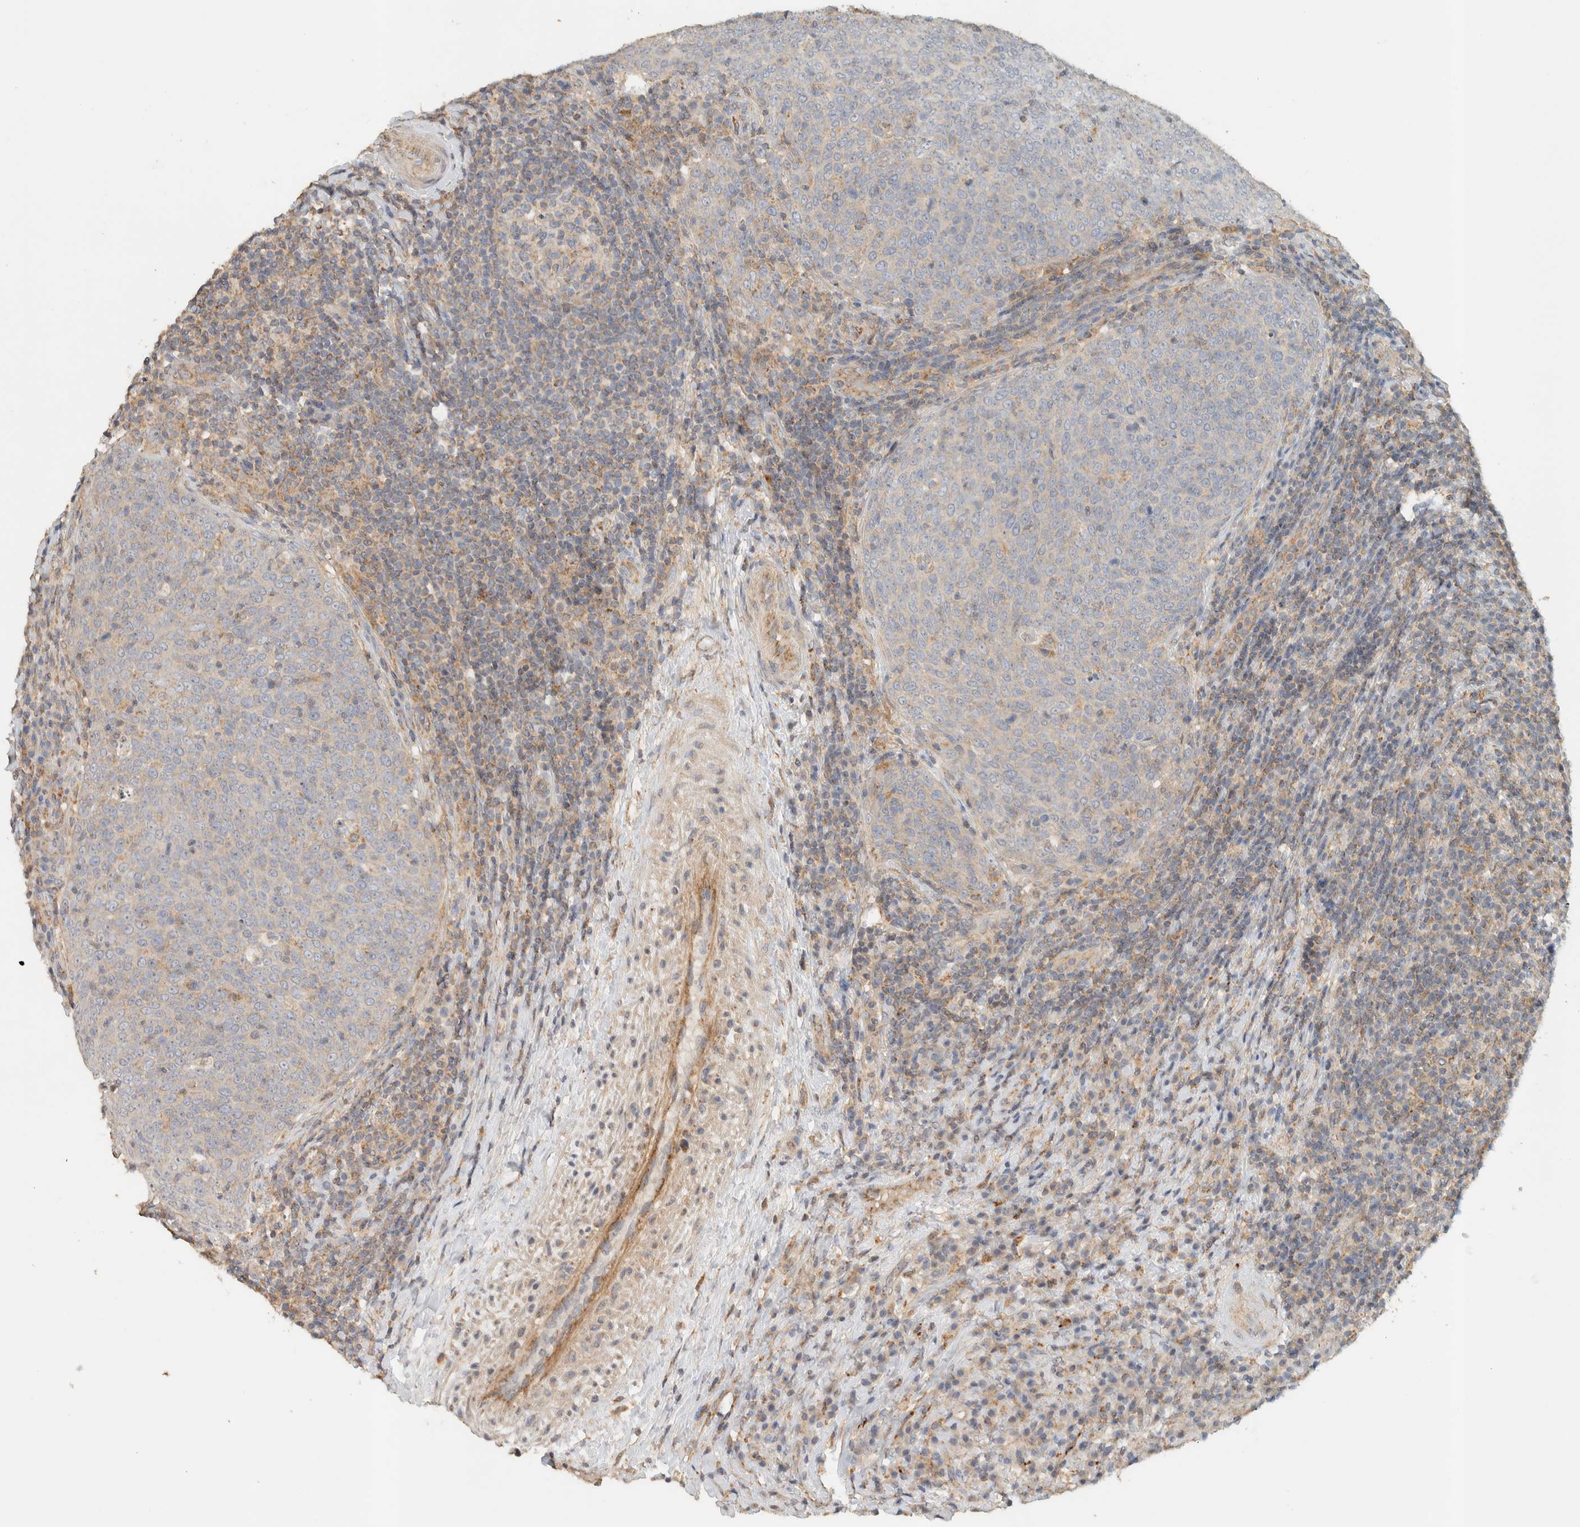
{"staining": {"intensity": "weak", "quantity": "<25%", "location": "cytoplasmic/membranous"}, "tissue": "head and neck cancer", "cell_type": "Tumor cells", "image_type": "cancer", "snomed": [{"axis": "morphology", "description": "Squamous cell carcinoma, NOS"}, {"axis": "morphology", "description": "Squamous cell carcinoma, metastatic, NOS"}, {"axis": "topography", "description": "Lymph node"}, {"axis": "topography", "description": "Head-Neck"}], "caption": "Human head and neck cancer (squamous cell carcinoma) stained for a protein using immunohistochemistry (IHC) reveals no staining in tumor cells.", "gene": "PDE7B", "patient": {"sex": "male", "age": 62}}